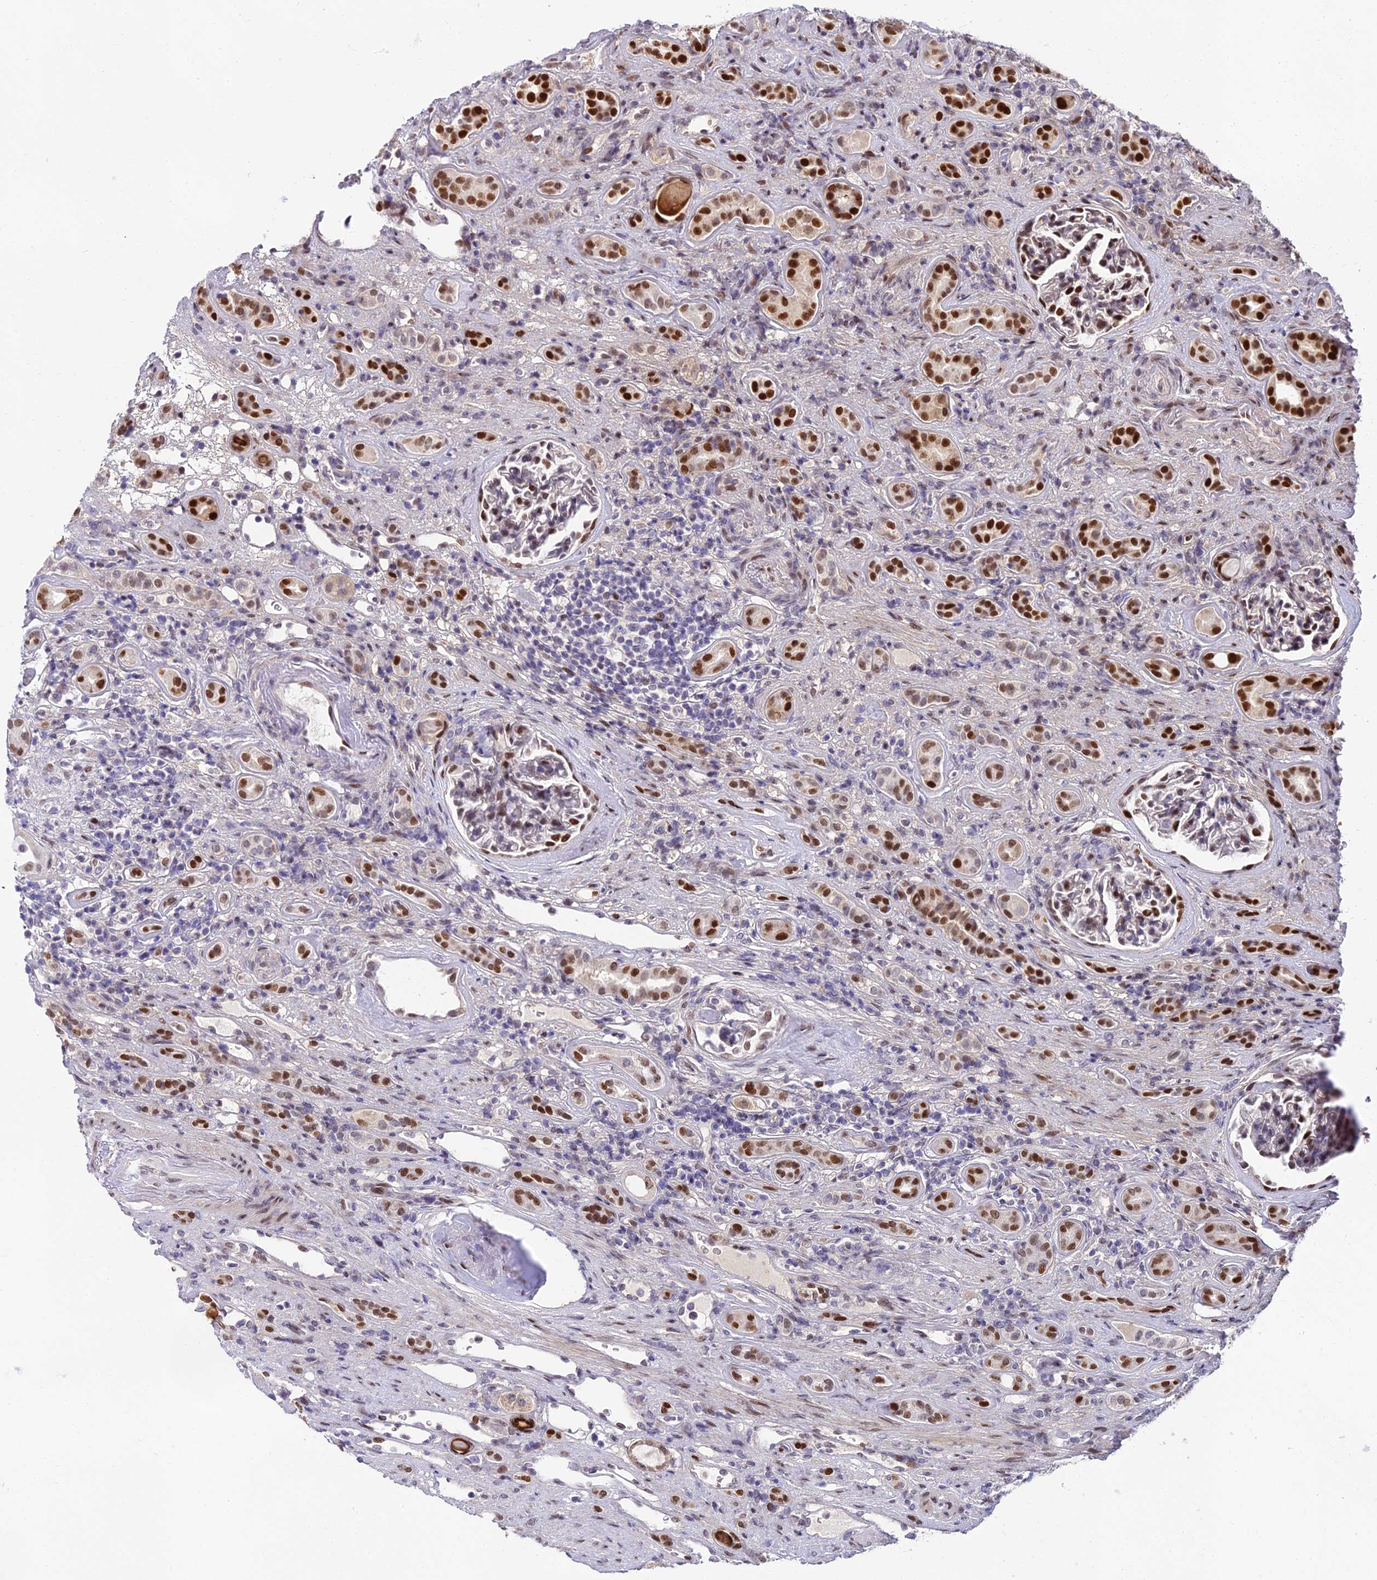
{"staining": {"intensity": "strong", "quantity": ">75%", "location": "nuclear"}, "tissue": "renal cancer", "cell_type": "Tumor cells", "image_type": "cancer", "snomed": [{"axis": "morphology", "description": "Adenocarcinoma, NOS"}, {"axis": "topography", "description": "Kidney"}], "caption": "Strong nuclear staining is present in approximately >75% of tumor cells in renal cancer (adenocarcinoma).", "gene": "ZNF707", "patient": {"sex": "female", "age": 69}}